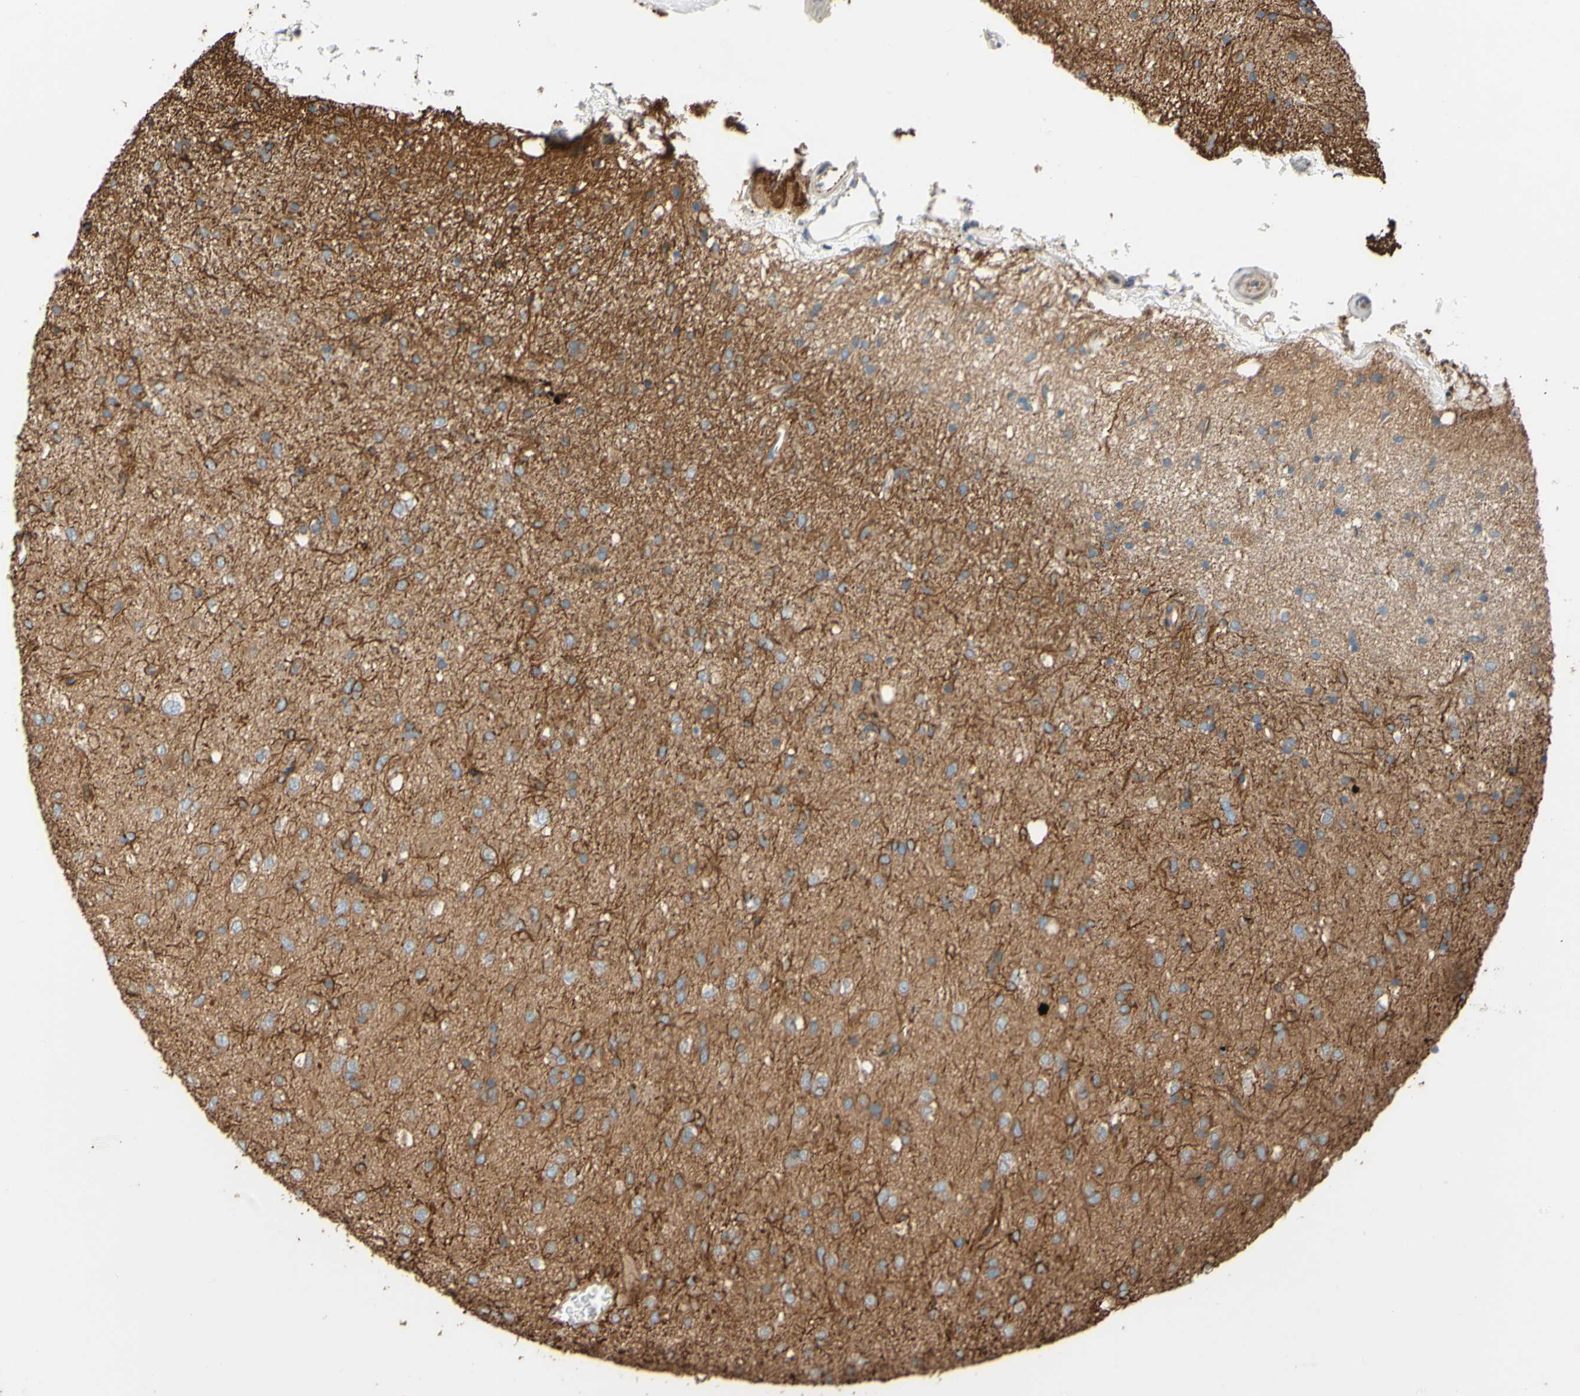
{"staining": {"intensity": "moderate", "quantity": "25%-75%", "location": "cytoplasmic/membranous"}, "tissue": "glioma", "cell_type": "Tumor cells", "image_type": "cancer", "snomed": [{"axis": "morphology", "description": "Glioma, malignant, Low grade"}, {"axis": "topography", "description": "Brain"}], "caption": "The immunohistochemical stain highlights moderate cytoplasmic/membranous expression in tumor cells of glioma tissue.", "gene": "C1orf43", "patient": {"sex": "male", "age": 77}}